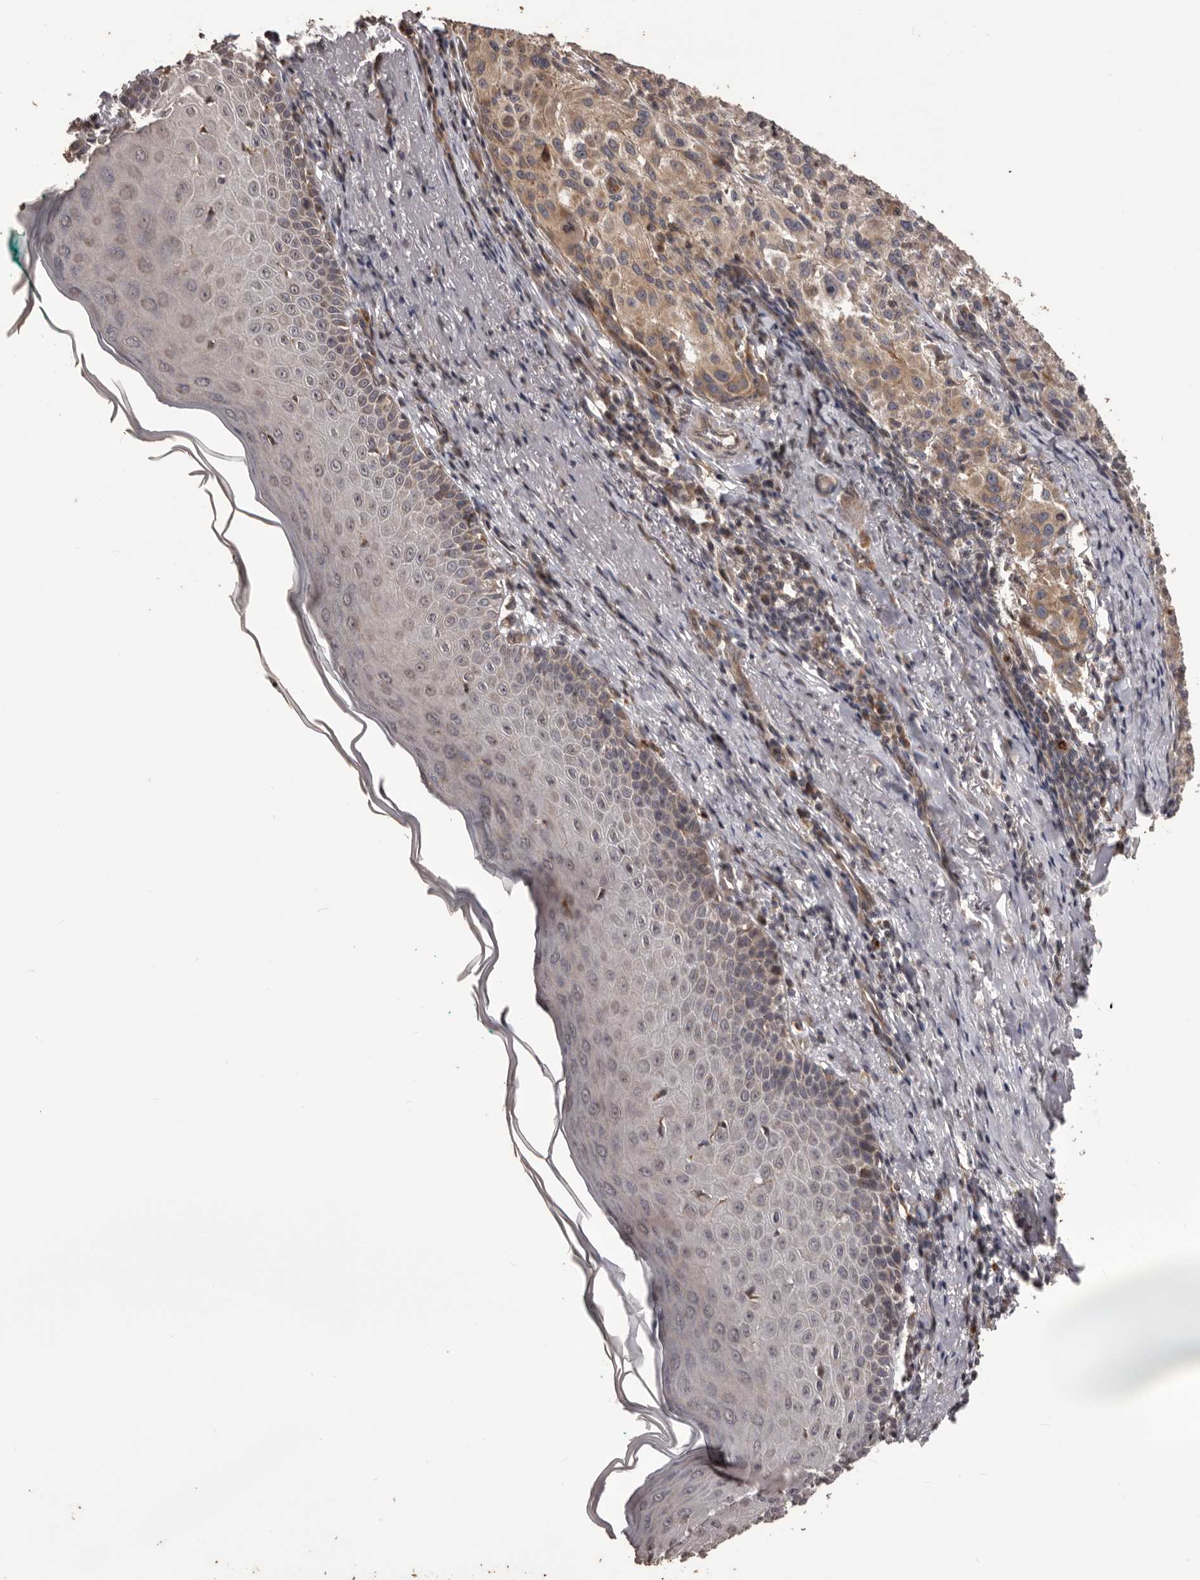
{"staining": {"intensity": "moderate", "quantity": ">75%", "location": "cytoplasmic/membranous"}, "tissue": "melanoma", "cell_type": "Tumor cells", "image_type": "cancer", "snomed": [{"axis": "morphology", "description": "Necrosis, NOS"}, {"axis": "morphology", "description": "Malignant melanoma, NOS"}, {"axis": "topography", "description": "Skin"}], "caption": "Melanoma stained with immunohistochemistry (IHC) displays moderate cytoplasmic/membranous staining in about >75% of tumor cells.", "gene": "QRSL1", "patient": {"sex": "female", "age": 87}}